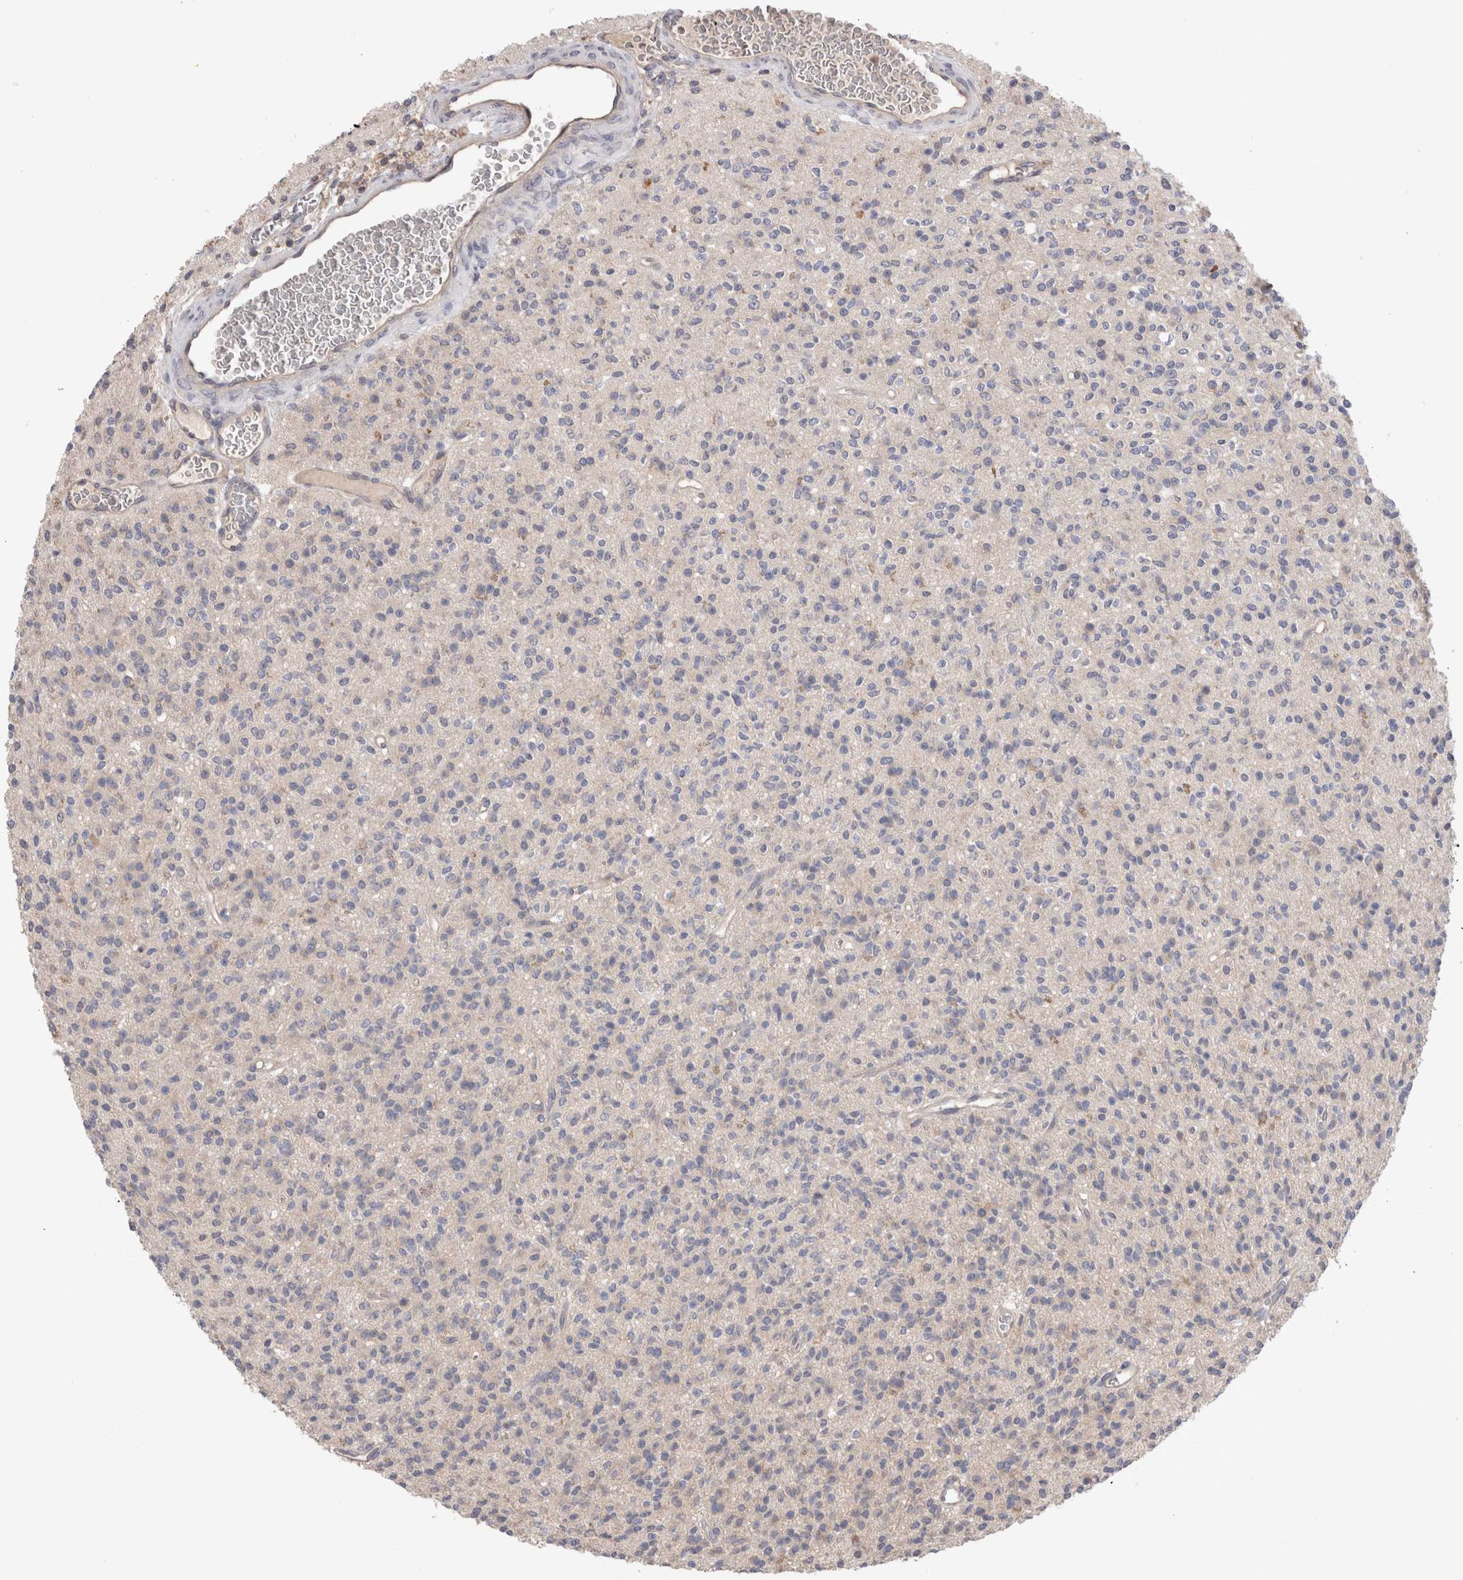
{"staining": {"intensity": "negative", "quantity": "none", "location": "none"}, "tissue": "glioma", "cell_type": "Tumor cells", "image_type": "cancer", "snomed": [{"axis": "morphology", "description": "Glioma, malignant, High grade"}, {"axis": "topography", "description": "Brain"}], "caption": "There is no significant positivity in tumor cells of malignant glioma (high-grade).", "gene": "OTOR", "patient": {"sex": "male", "age": 34}}